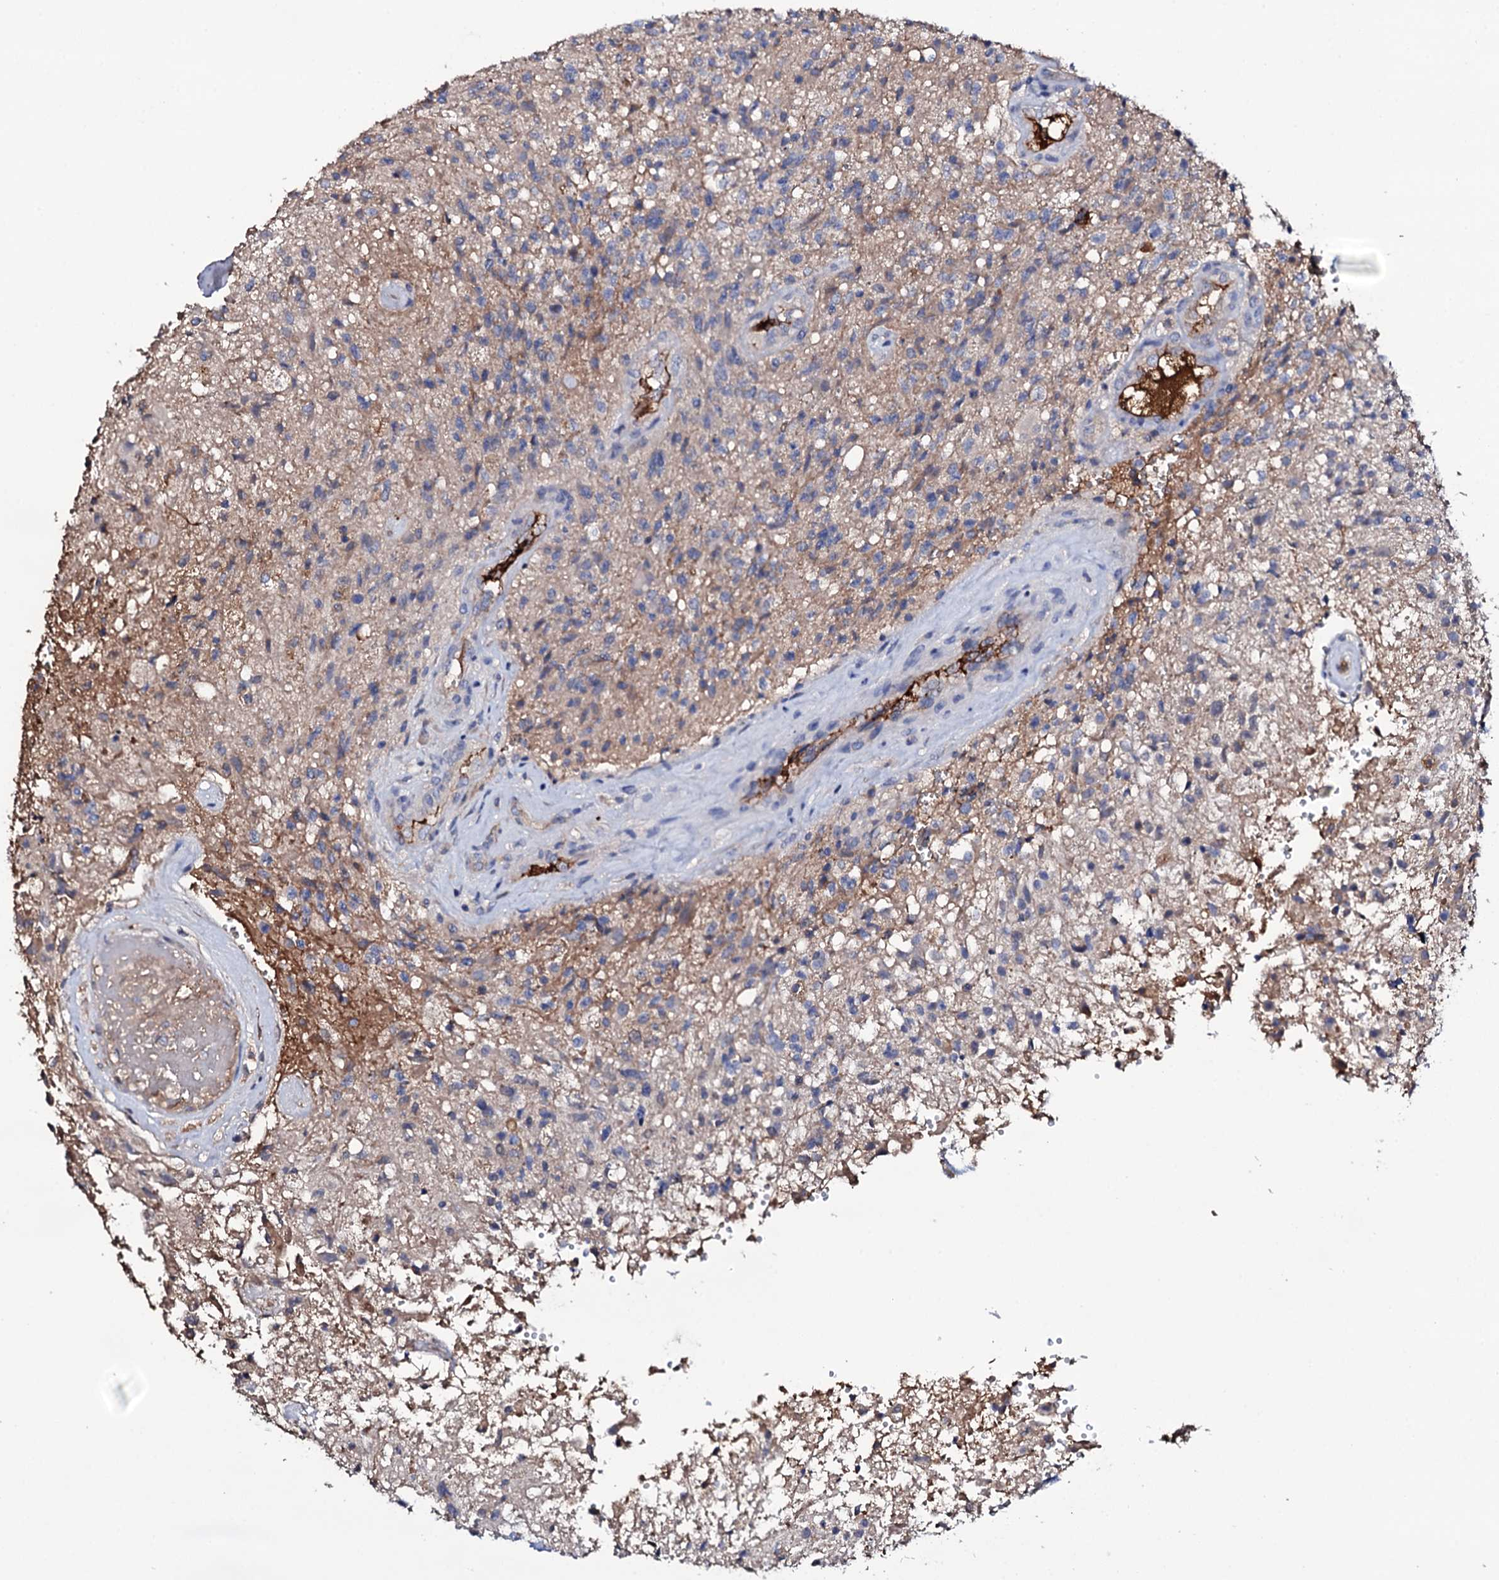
{"staining": {"intensity": "negative", "quantity": "none", "location": "none"}, "tissue": "glioma", "cell_type": "Tumor cells", "image_type": "cancer", "snomed": [{"axis": "morphology", "description": "Glioma, malignant, High grade"}, {"axis": "topography", "description": "Brain"}], "caption": "This is an immunohistochemistry (IHC) image of human glioma. There is no staining in tumor cells.", "gene": "TCAF2", "patient": {"sex": "male", "age": 56}}